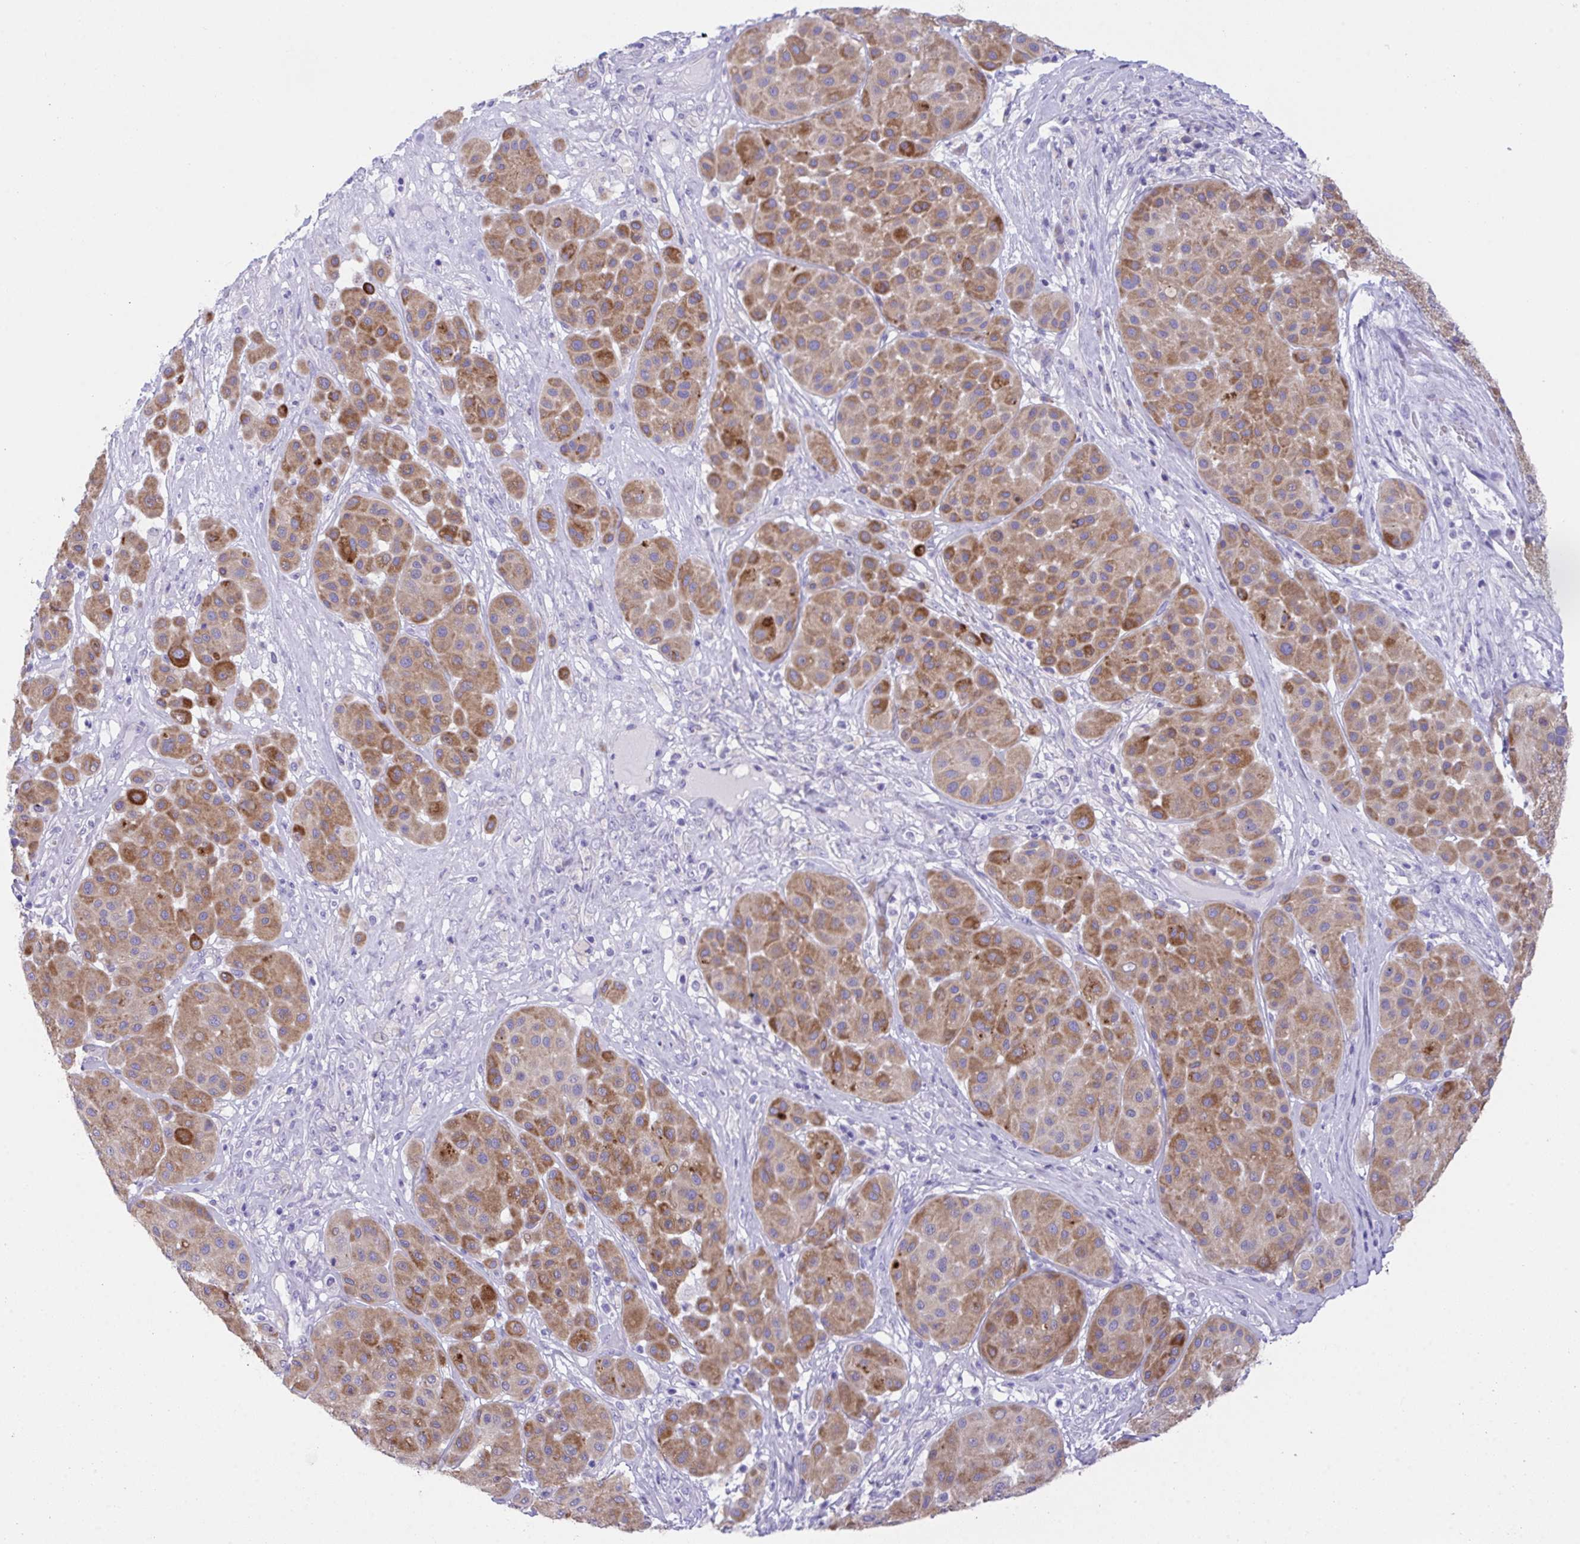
{"staining": {"intensity": "moderate", "quantity": ">75%", "location": "cytoplasmic/membranous"}, "tissue": "melanoma", "cell_type": "Tumor cells", "image_type": "cancer", "snomed": [{"axis": "morphology", "description": "Malignant melanoma, Metastatic site"}, {"axis": "topography", "description": "Smooth muscle"}], "caption": "There is medium levels of moderate cytoplasmic/membranous expression in tumor cells of melanoma, as demonstrated by immunohistochemical staining (brown color).", "gene": "TMEM106B", "patient": {"sex": "male", "age": 41}}